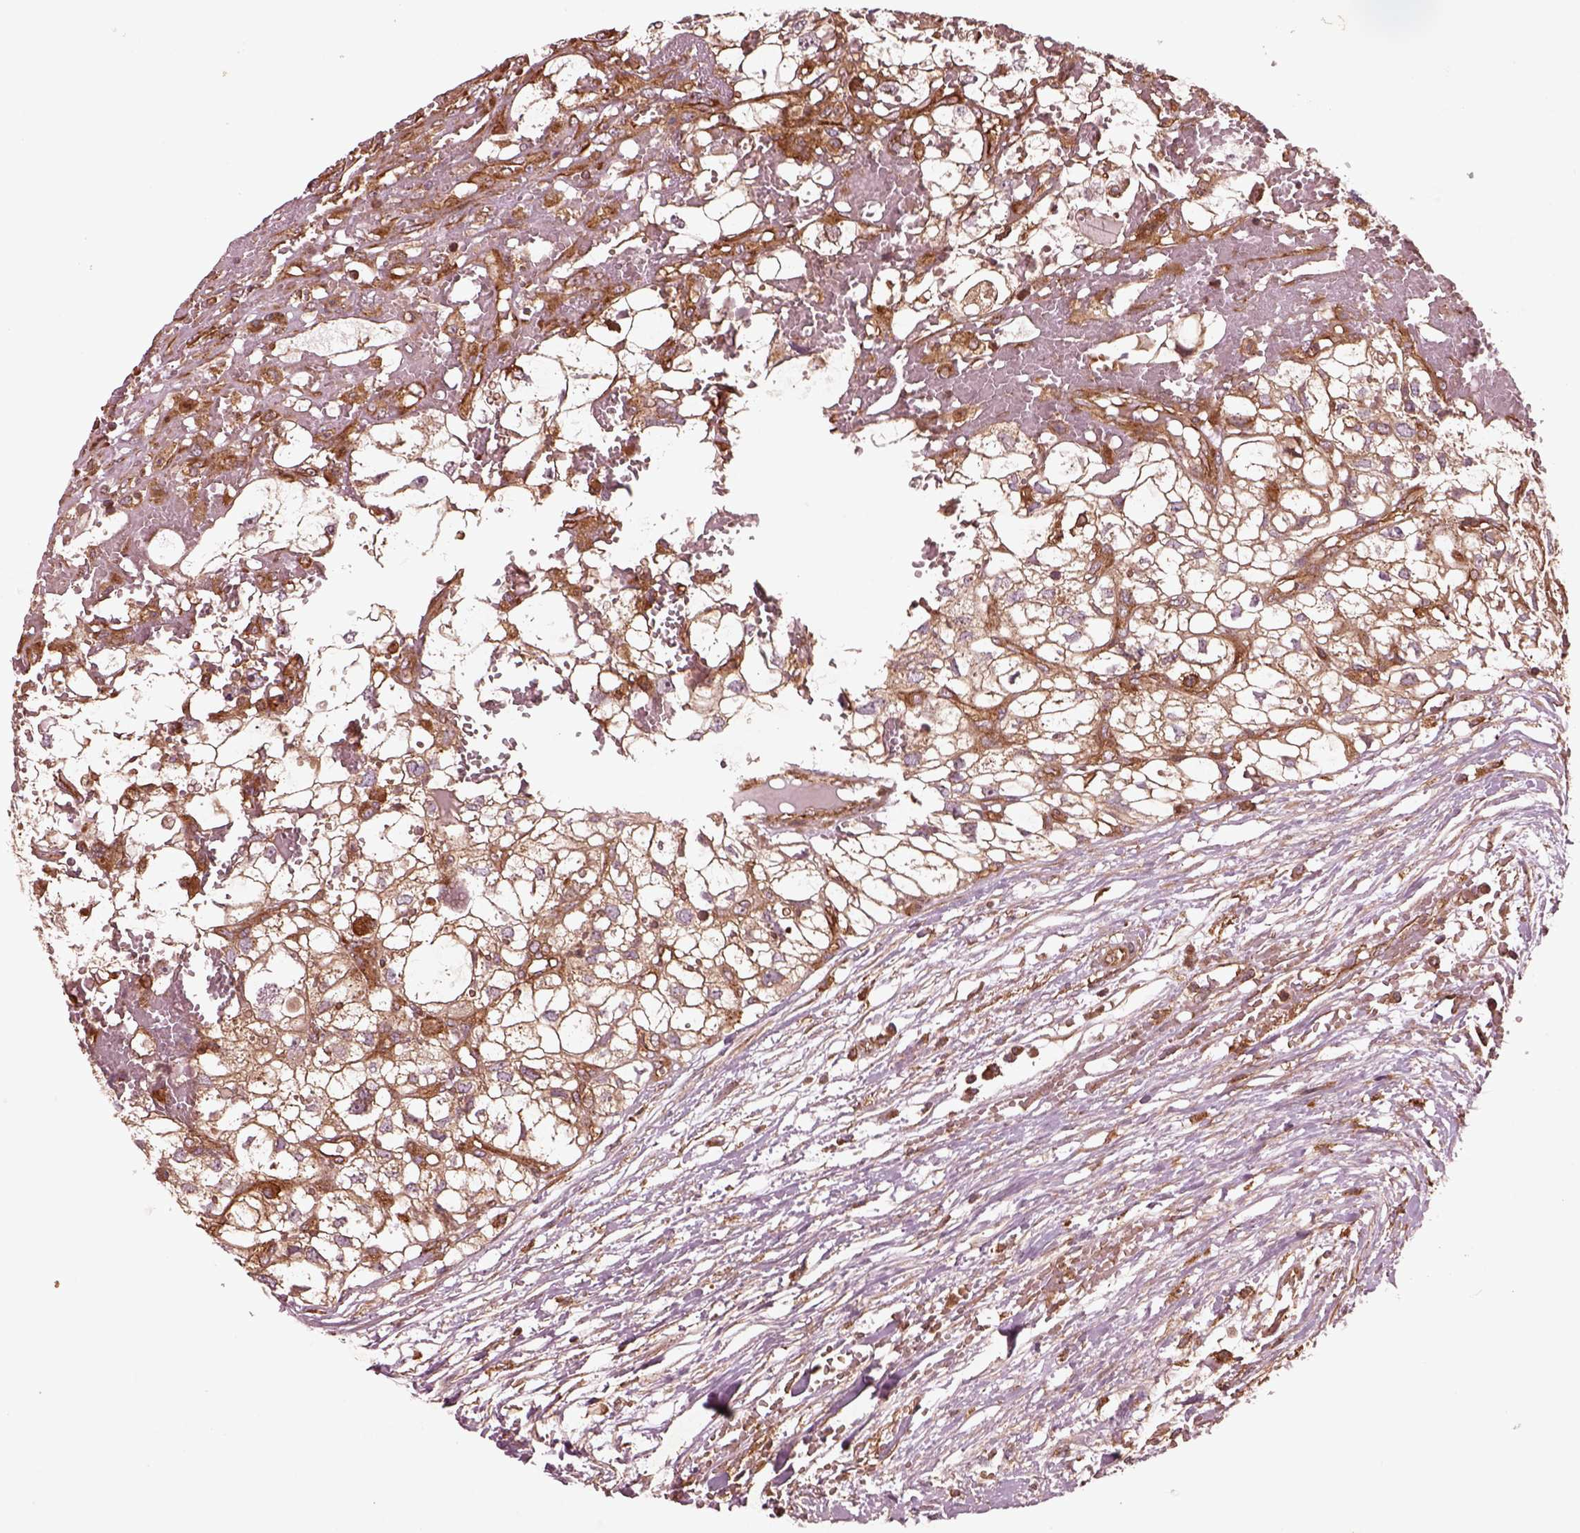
{"staining": {"intensity": "strong", "quantity": "25%-75%", "location": "cytoplasmic/membranous"}, "tissue": "renal cancer", "cell_type": "Tumor cells", "image_type": "cancer", "snomed": [{"axis": "morphology", "description": "Adenocarcinoma, NOS"}, {"axis": "topography", "description": "Kidney"}], "caption": "The immunohistochemical stain shows strong cytoplasmic/membranous staining in tumor cells of adenocarcinoma (renal) tissue. The staining was performed using DAB to visualize the protein expression in brown, while the nuclei were stained in blue with hematoxylin (Magnification: 20x).", "gene": "WASHC2A", "patient": {"sex": "male", "age": 56}}